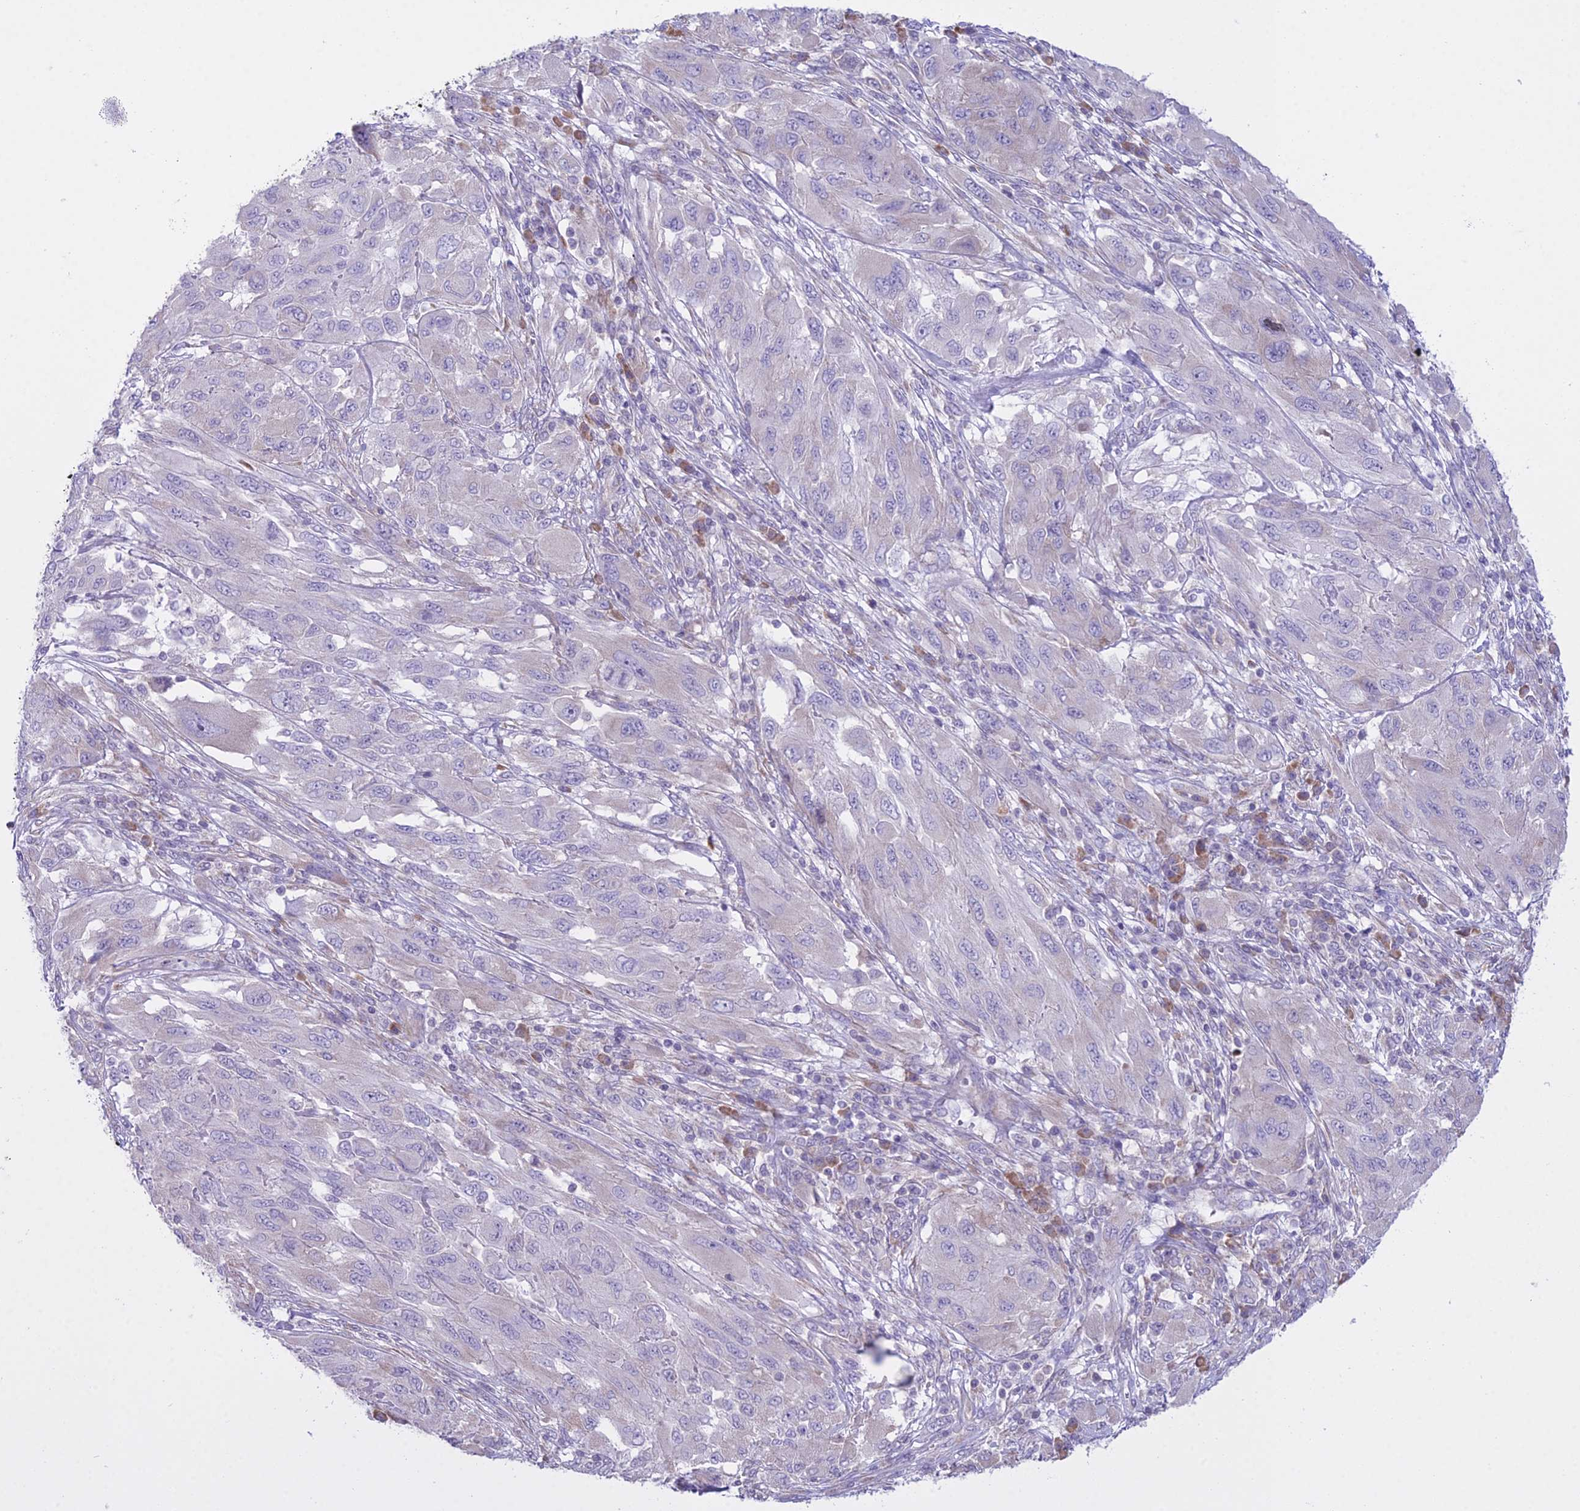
{"staining": {"intensity": "negative", "quantity": "none", "location": "none"}, "tissue": "melanoma", "cell_type": "Tumor cells", "image_type": "cancer", "snomed": [{"axis": "morphology", "description": "Malignant melanoma, NOS"}, {"axis": "topography", "description": "Skin"}], "caption": "DAB (3,3'-diaminobenzidine) immunohistochemical staining of human melanoma demonstrates no significant positivity in tumor cells.", "gene": "RPS26", "patient": {"sex": "female", "age": 91}}